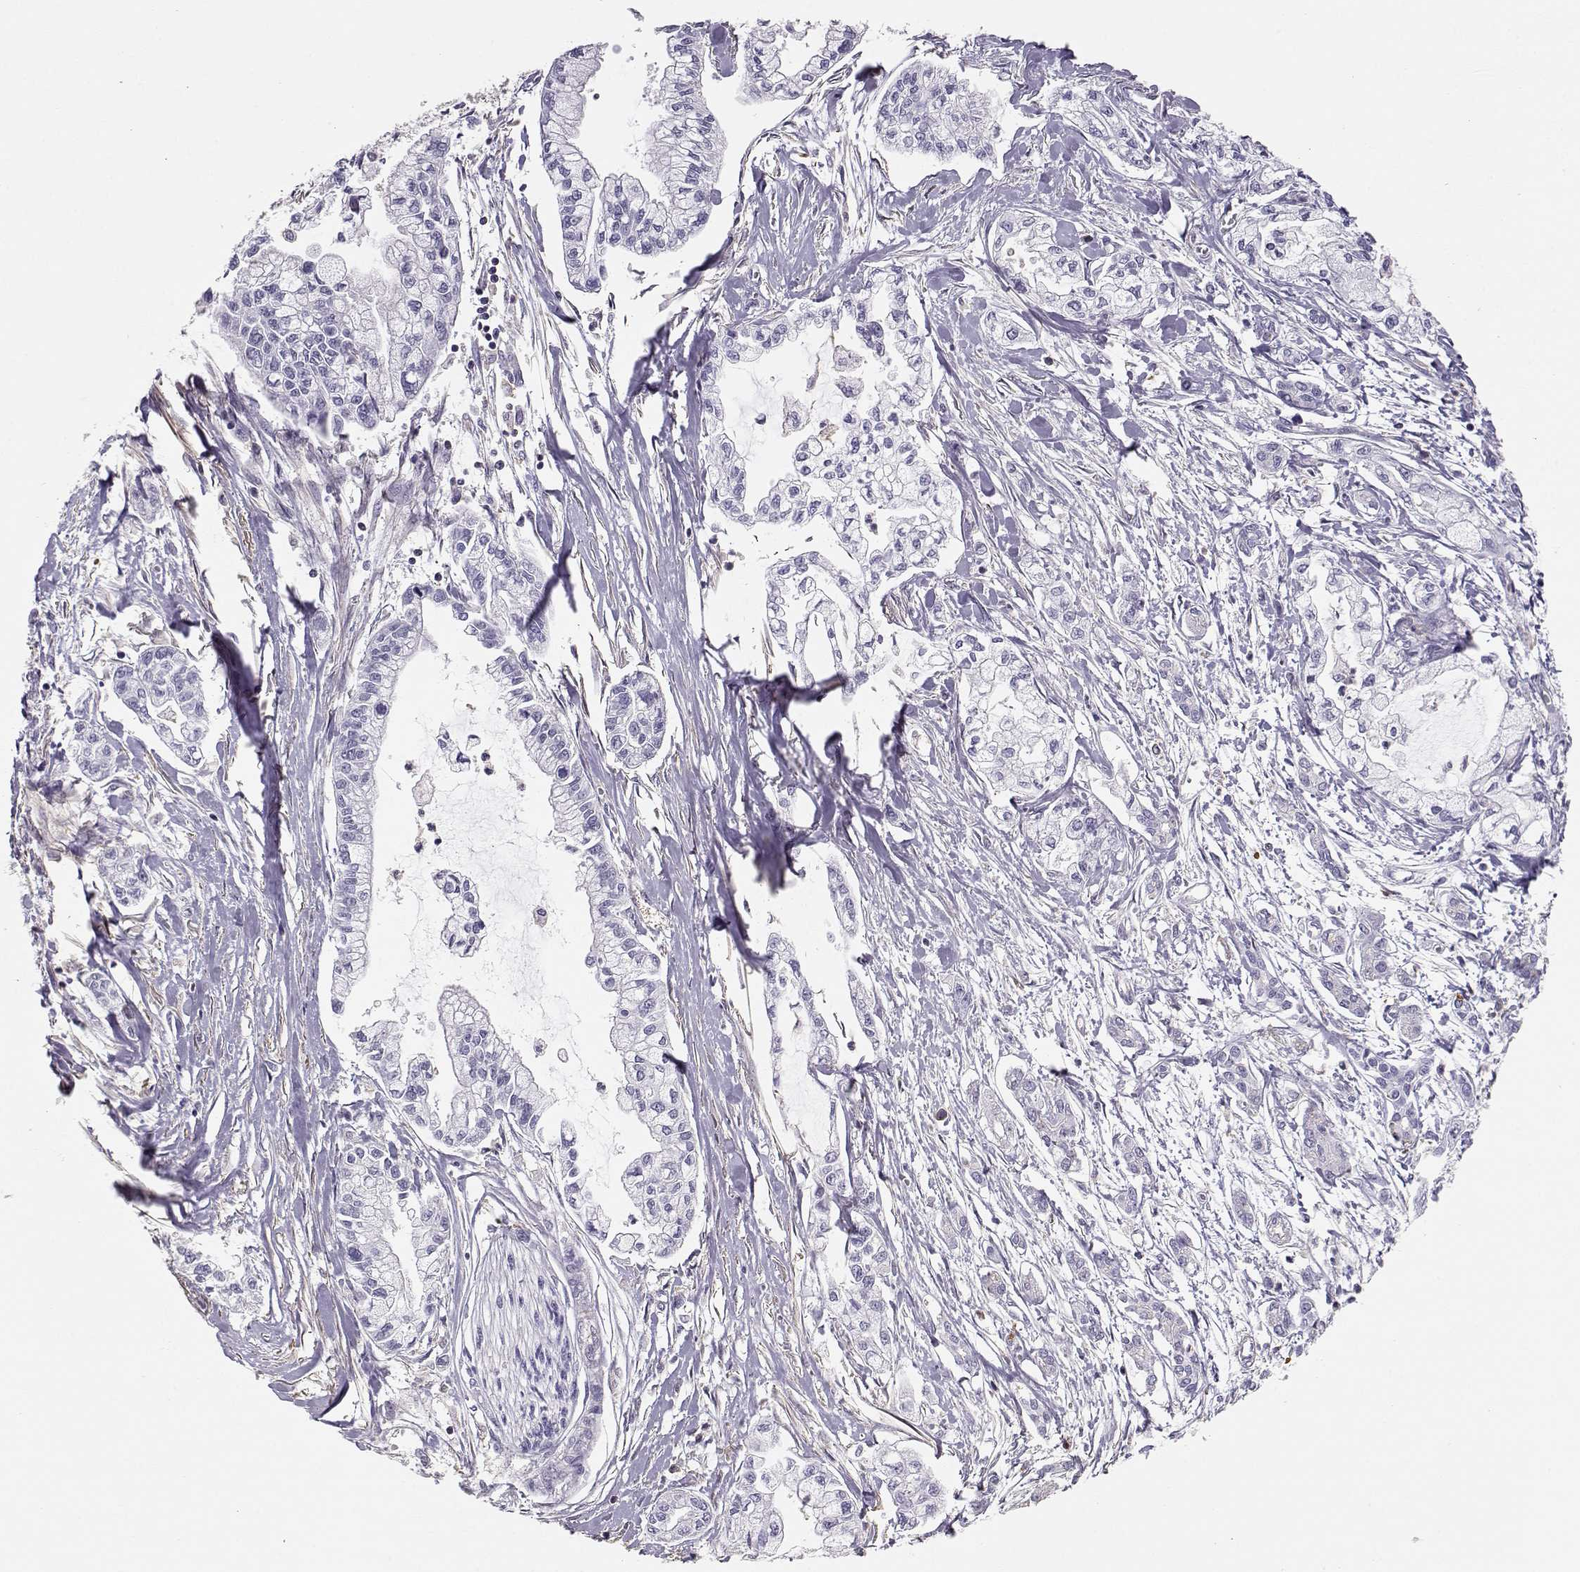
{"staining": {"intensity": "negative", "quantity": "none", "location": "none"}, "tissue": "pancreatic cancer", "cell_type": "Tumor cells", "image_type": "cancer", "snomed": [{"axis": "morphology", "description": "Adenocarcinoma, NOS"}, {"axis": "topography", "description": "Pancreas"}], "caption": "Immunohistochemistry of human pancreatic adenocarcinoma displays no positivity in tumor cells. The staining was performed using DAB to visualize the protein expression in brown, while the nuclei were stained in blue with hematoxylin (Magnification: 20x).", "gene": "DAPL1", "patient": {"sex": "male", "age": 54}}